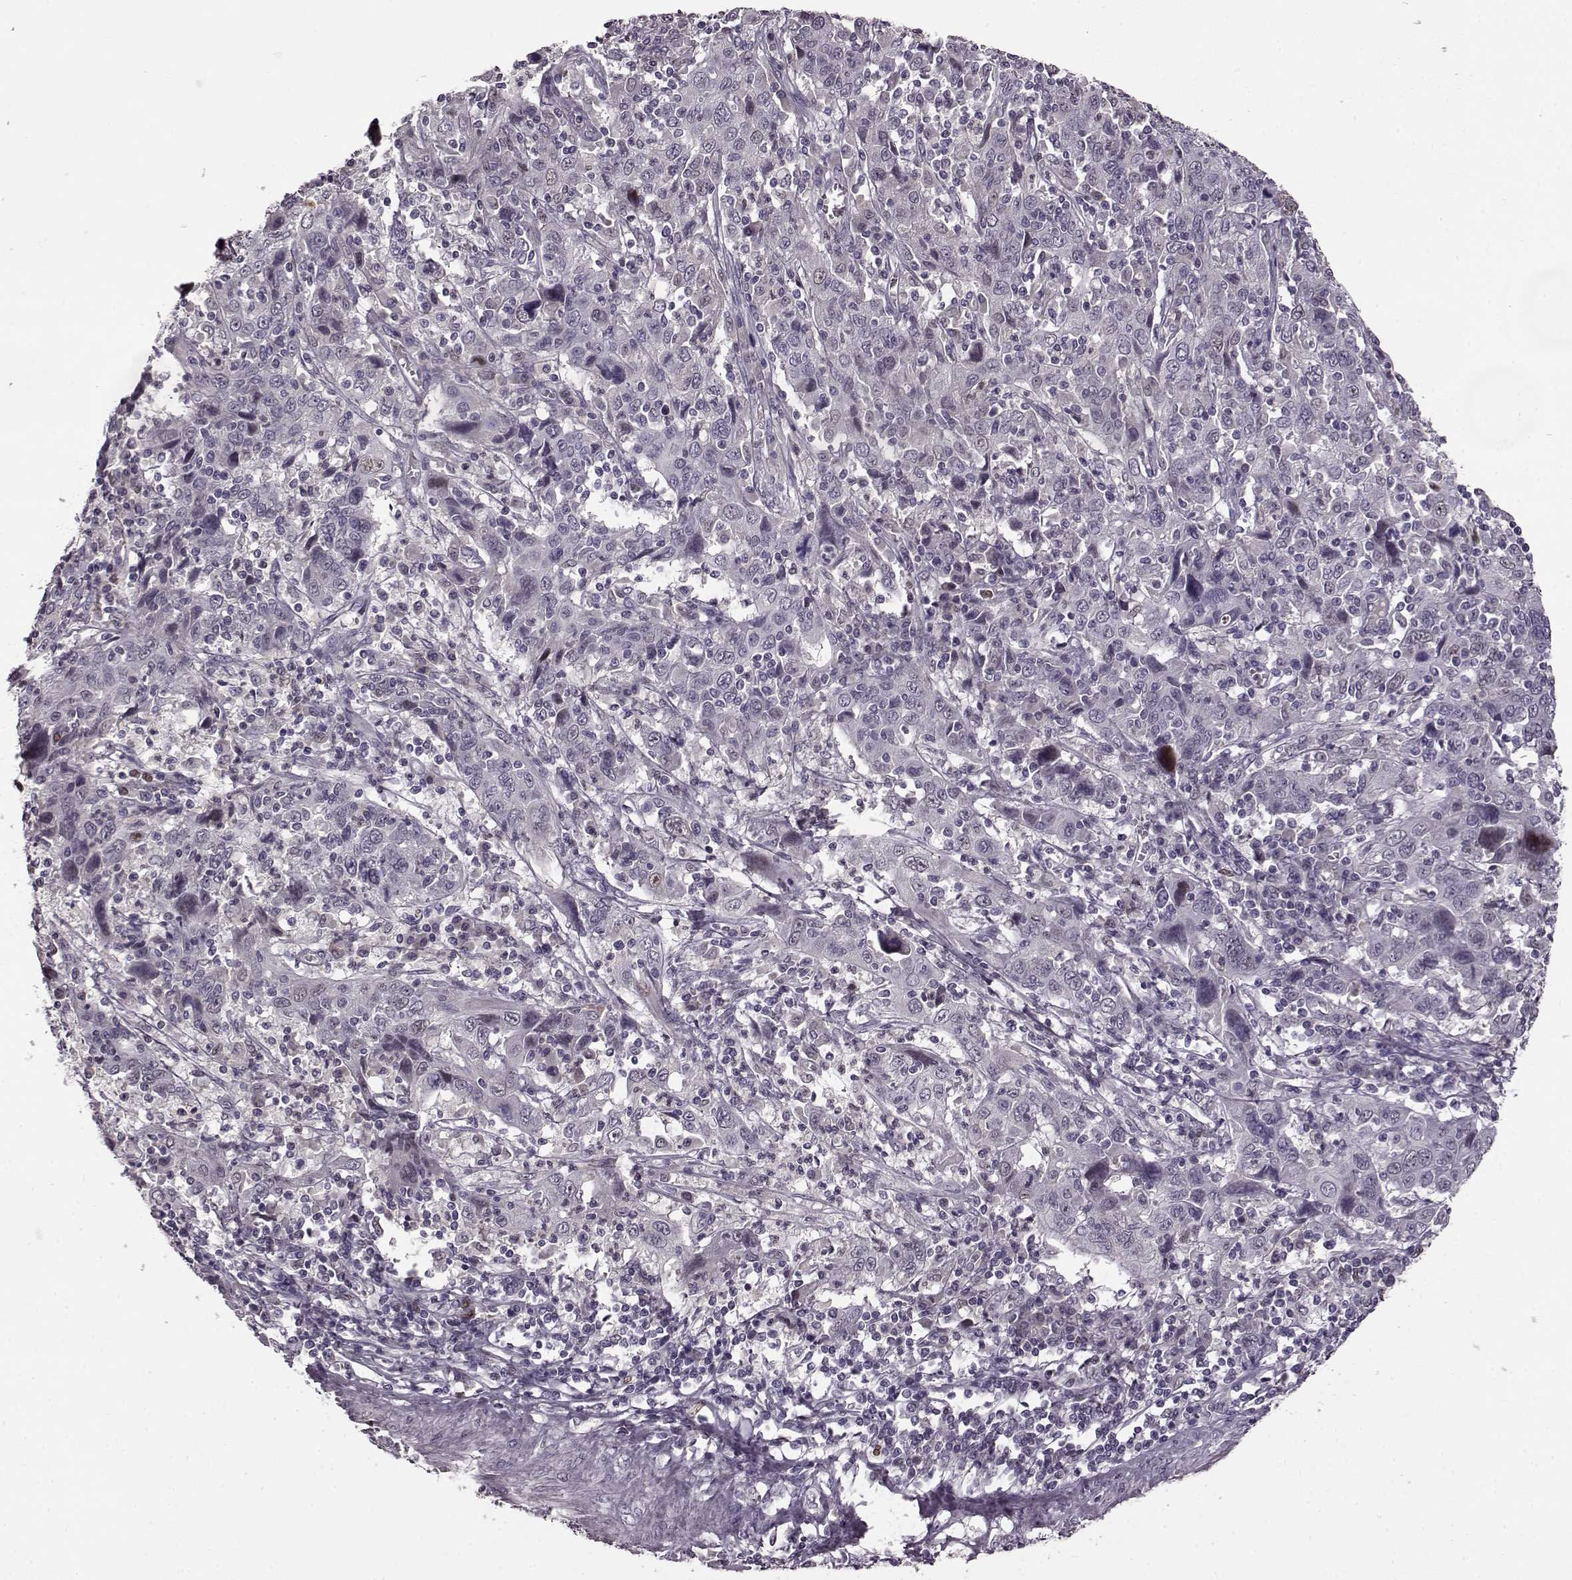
{"staining": {"intensity": "negative", "quantity": "none", "location": "none"}, "tissue": "cervical cancer", "cell_type": "Tumor cells", "image_type": "cancer", "snomed": [{"axis": "morphology", "description": "Squamous cell carcinoma, NOS"}, {"axis": "topography", "description": "Cervix"}], "caption": "Immunohistochemical staining of squamous cell carcinoma (cervical) exhibits no significant positivity in tumor cells.", "gene": "CNGA3", "patient": {"sex": "female", "age": 46}}